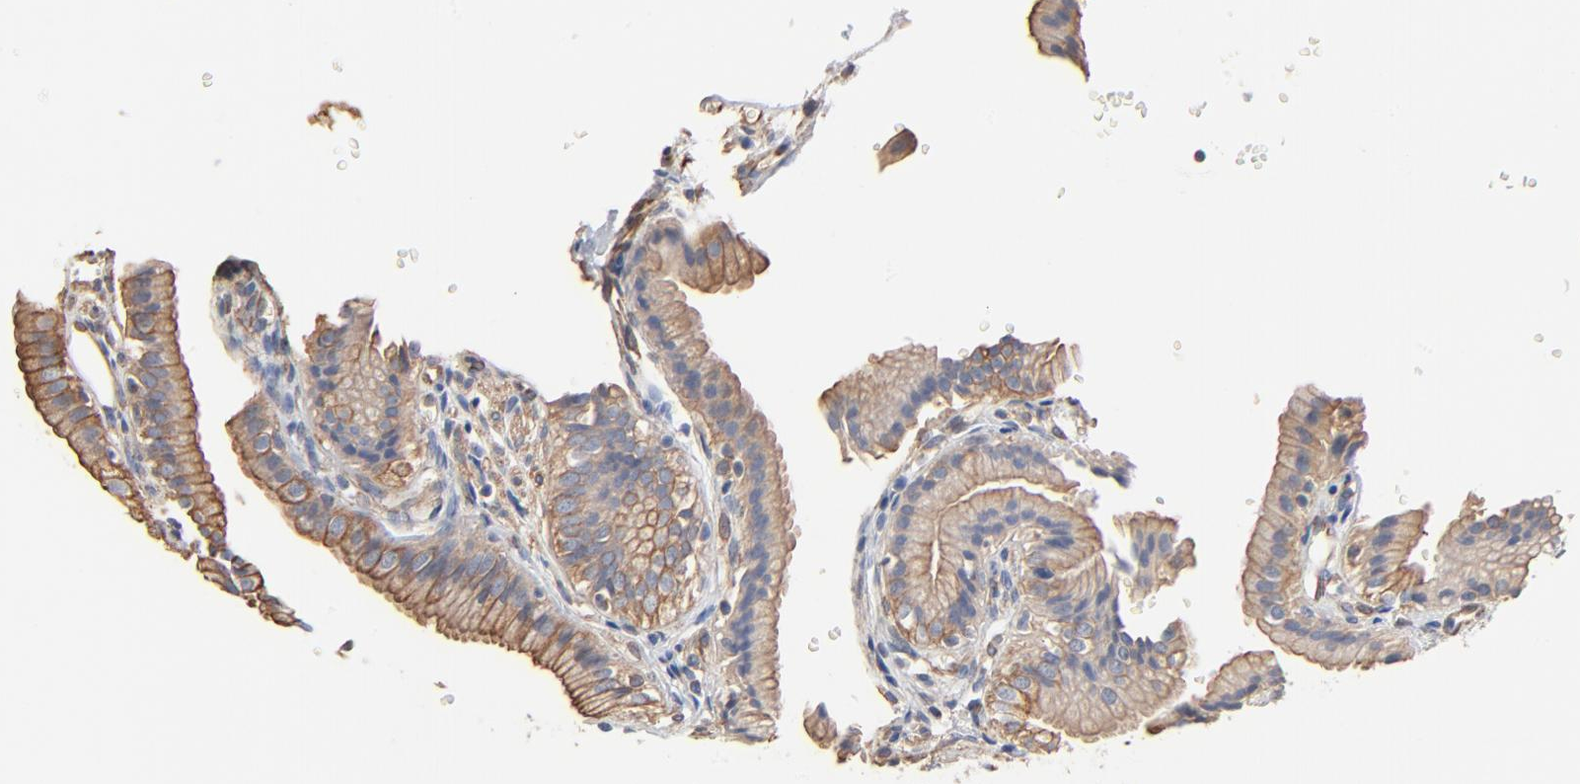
{"staining": {"intensity": "weak", "quantity": ">75%", "location": "cytoplasmic/membranous"}, "tissue": "gallbladder", "cell_type": "Glandular cells", "image_type": "normal", "snomed": [{"axis": "morphology", "description": "Normal tissue, NOS"}, {"axis": "topography", "description": "Gallbladder"}], "caption": "IHC staining of normal gallbladder, which exhibits low levels of weak cytoplasmic/membranous positivity in approximately >75% of glandular cells indicating weak cytoplasmic/membranous protein positivity. The staining was performed using DAB (brown) for protein detection and nuclei were counterstained in hematoxylin (blue).", "gene": "ABCD4", "patient": {"sex": "male", "age": 65}}